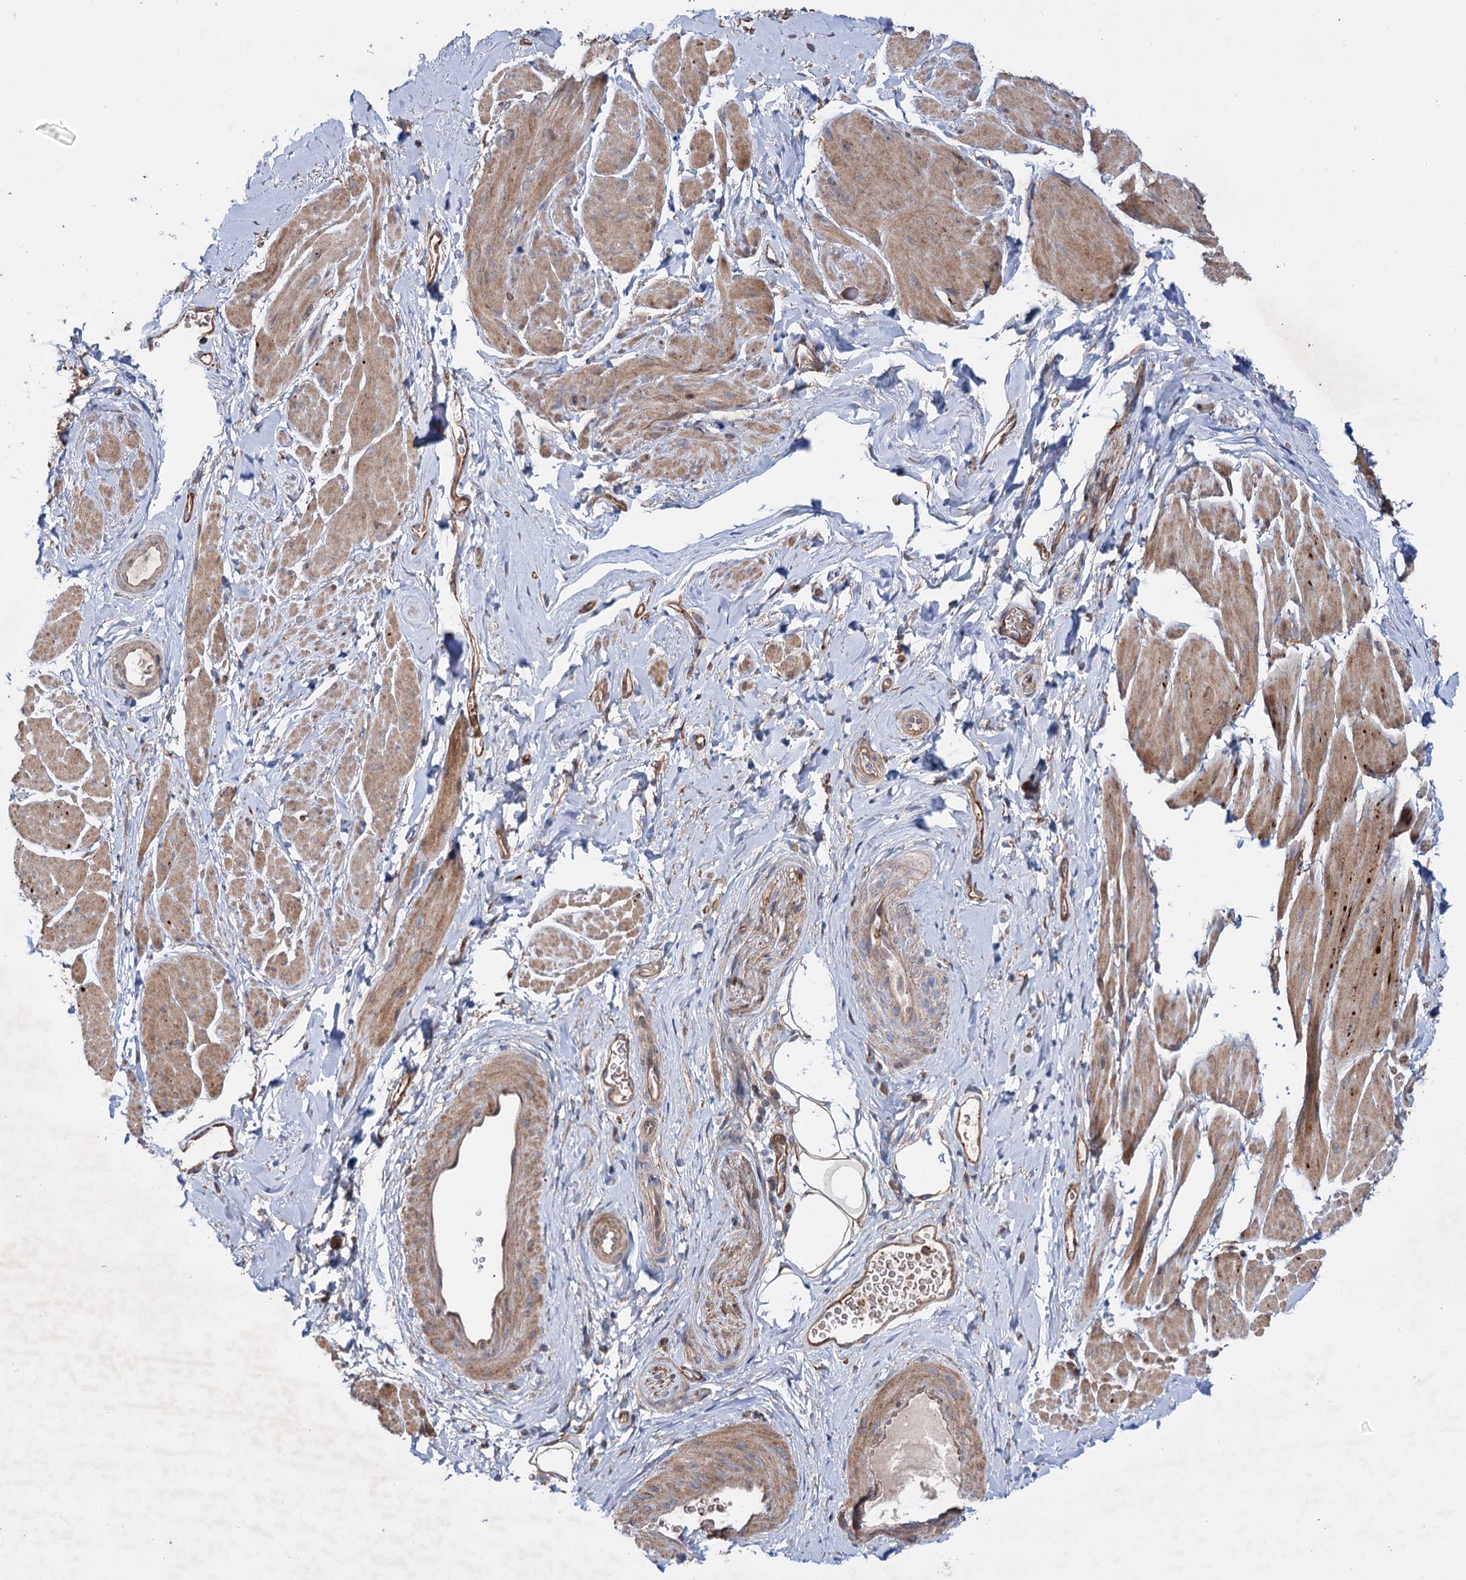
{"staining": {"intensity": "moderate", "quantity": "25%-75%", "location": "cytoplasmic/membranous"}, "tissue": "smooth muscle", "cell_type": "Smooth muscle cells", "image_type": "normal", "snomed": [{"axis": "morphology", "description": "Normal tissue, NOS"}, {"axis": "topography", "description": "Smooth muscle"}, {"axis": "topography", "description": "Peripheral nerve tissue"}], "caption": "IHC micrograph of normal smooth muscle: human smooth muscle stained using immunohistochemistry (IHC) demonstrates medium levels of moderate protein expression localized specifically in the cytoplasmic/membranous of smooth muscle cells, appearing as a cytoplasmic/membranous brown color.", "gene": "PTDSS2", "patient": {"sex": "male", "age": 69}}